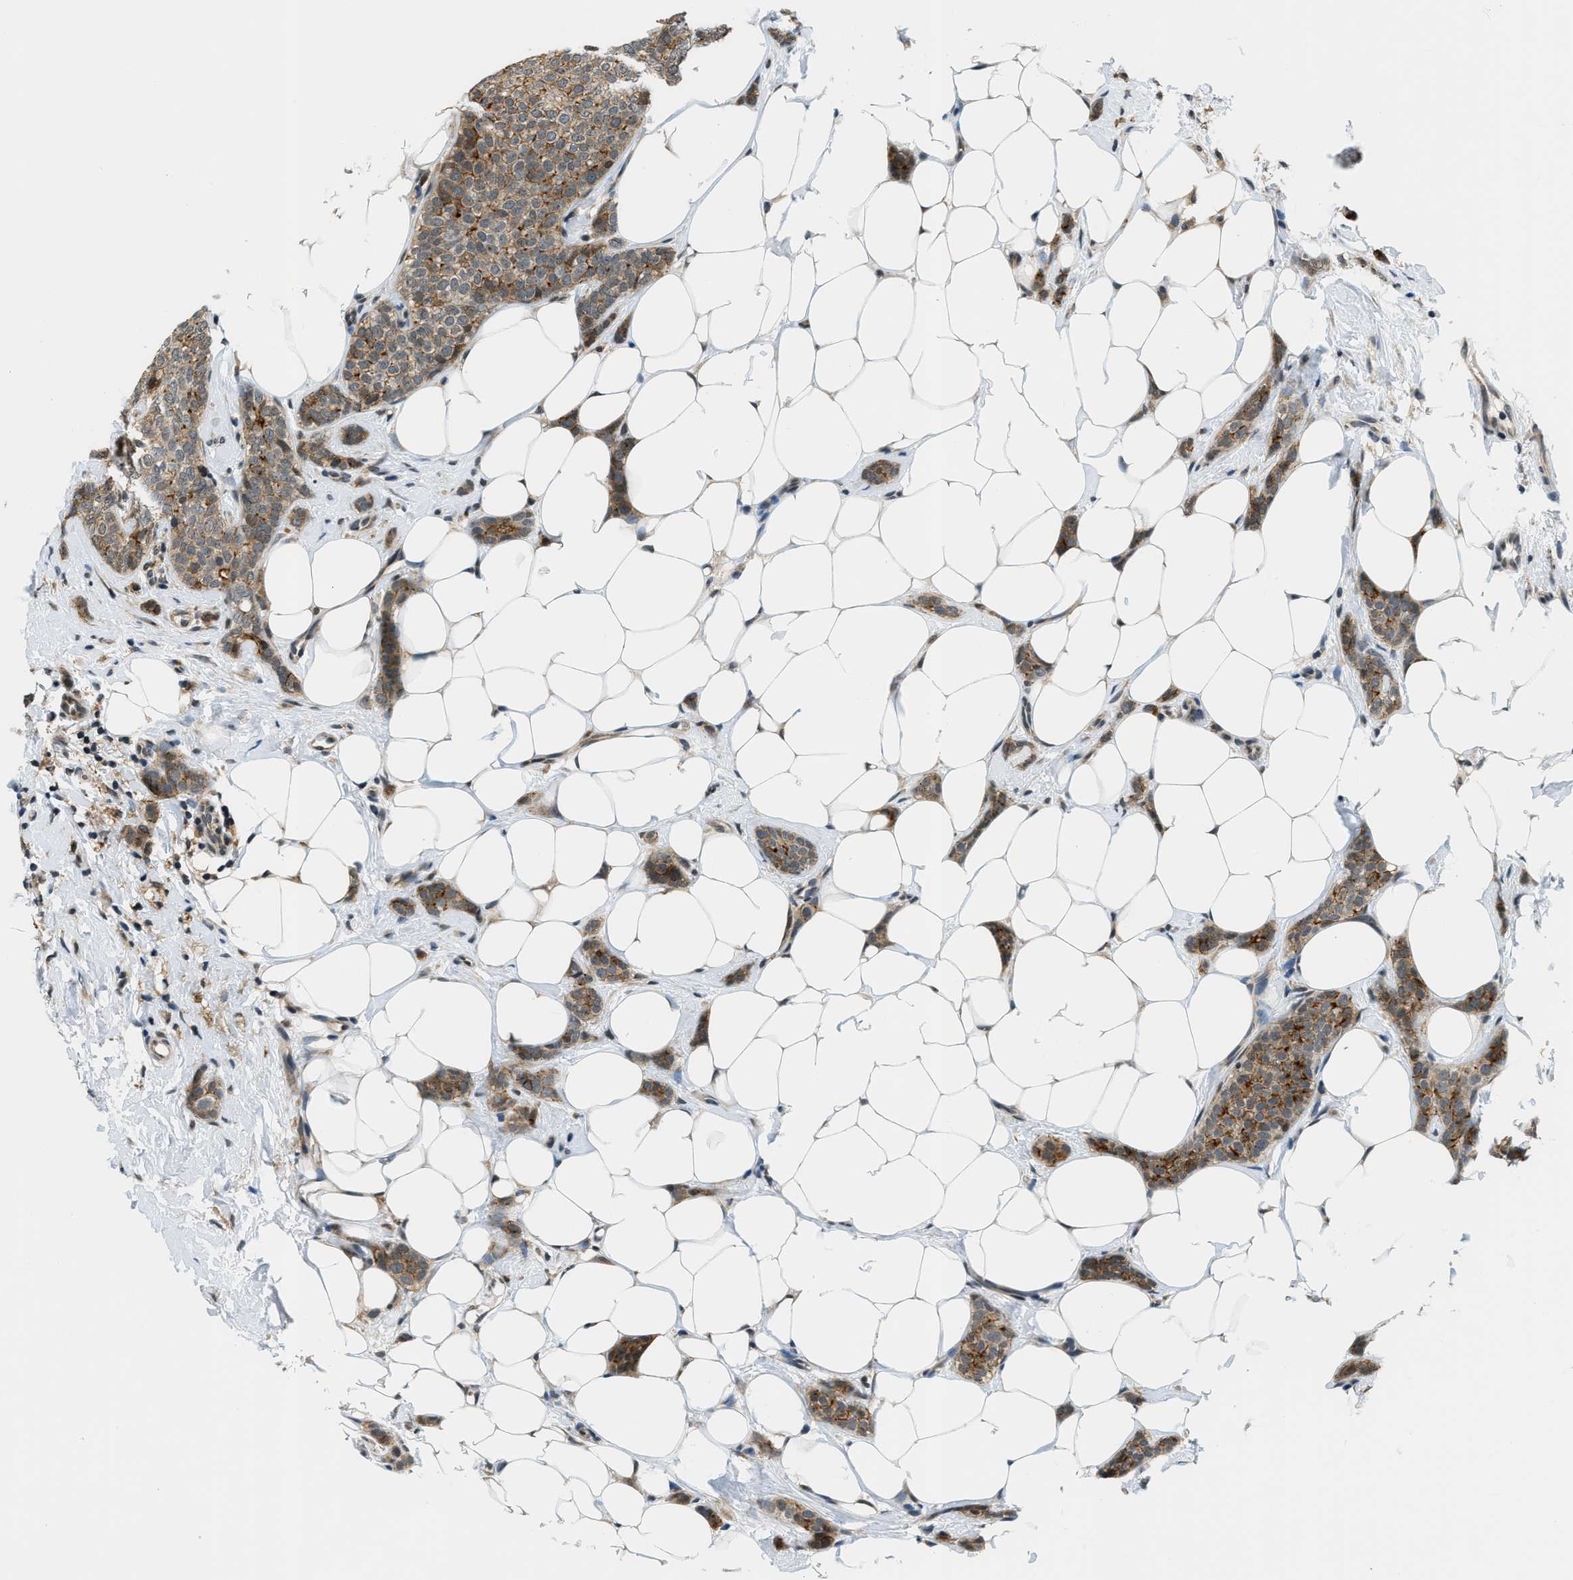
{"staining": {"intensity": "moderate", "quantity": ">75%", "location": "cytoplasmic/membranous"}, "tissue": "breast cancer", "cell_type": "Tumor cells", "image_type": "cancer", "snomed": [{"axis": "morphology", "description": "Lobular carcinoma"}, {"axis": "topography", "description": "Skin"}, {"axis": "topography", "description": "Breast"}], "caption": "Immunohistochemistry (IHC) photomicrograph of neoplastic tissue: lobular carcinoma (breast) stained using immunohistochemistry demonstrates medium levels of moderate protein expression localized specifically in the cytoplasmic/membranous of tumor cells, appearing as a cytoplasmic/membranous brown color.", "gene": "RAB11FIP1", "patient": {"sex": "female", "age": 46}}